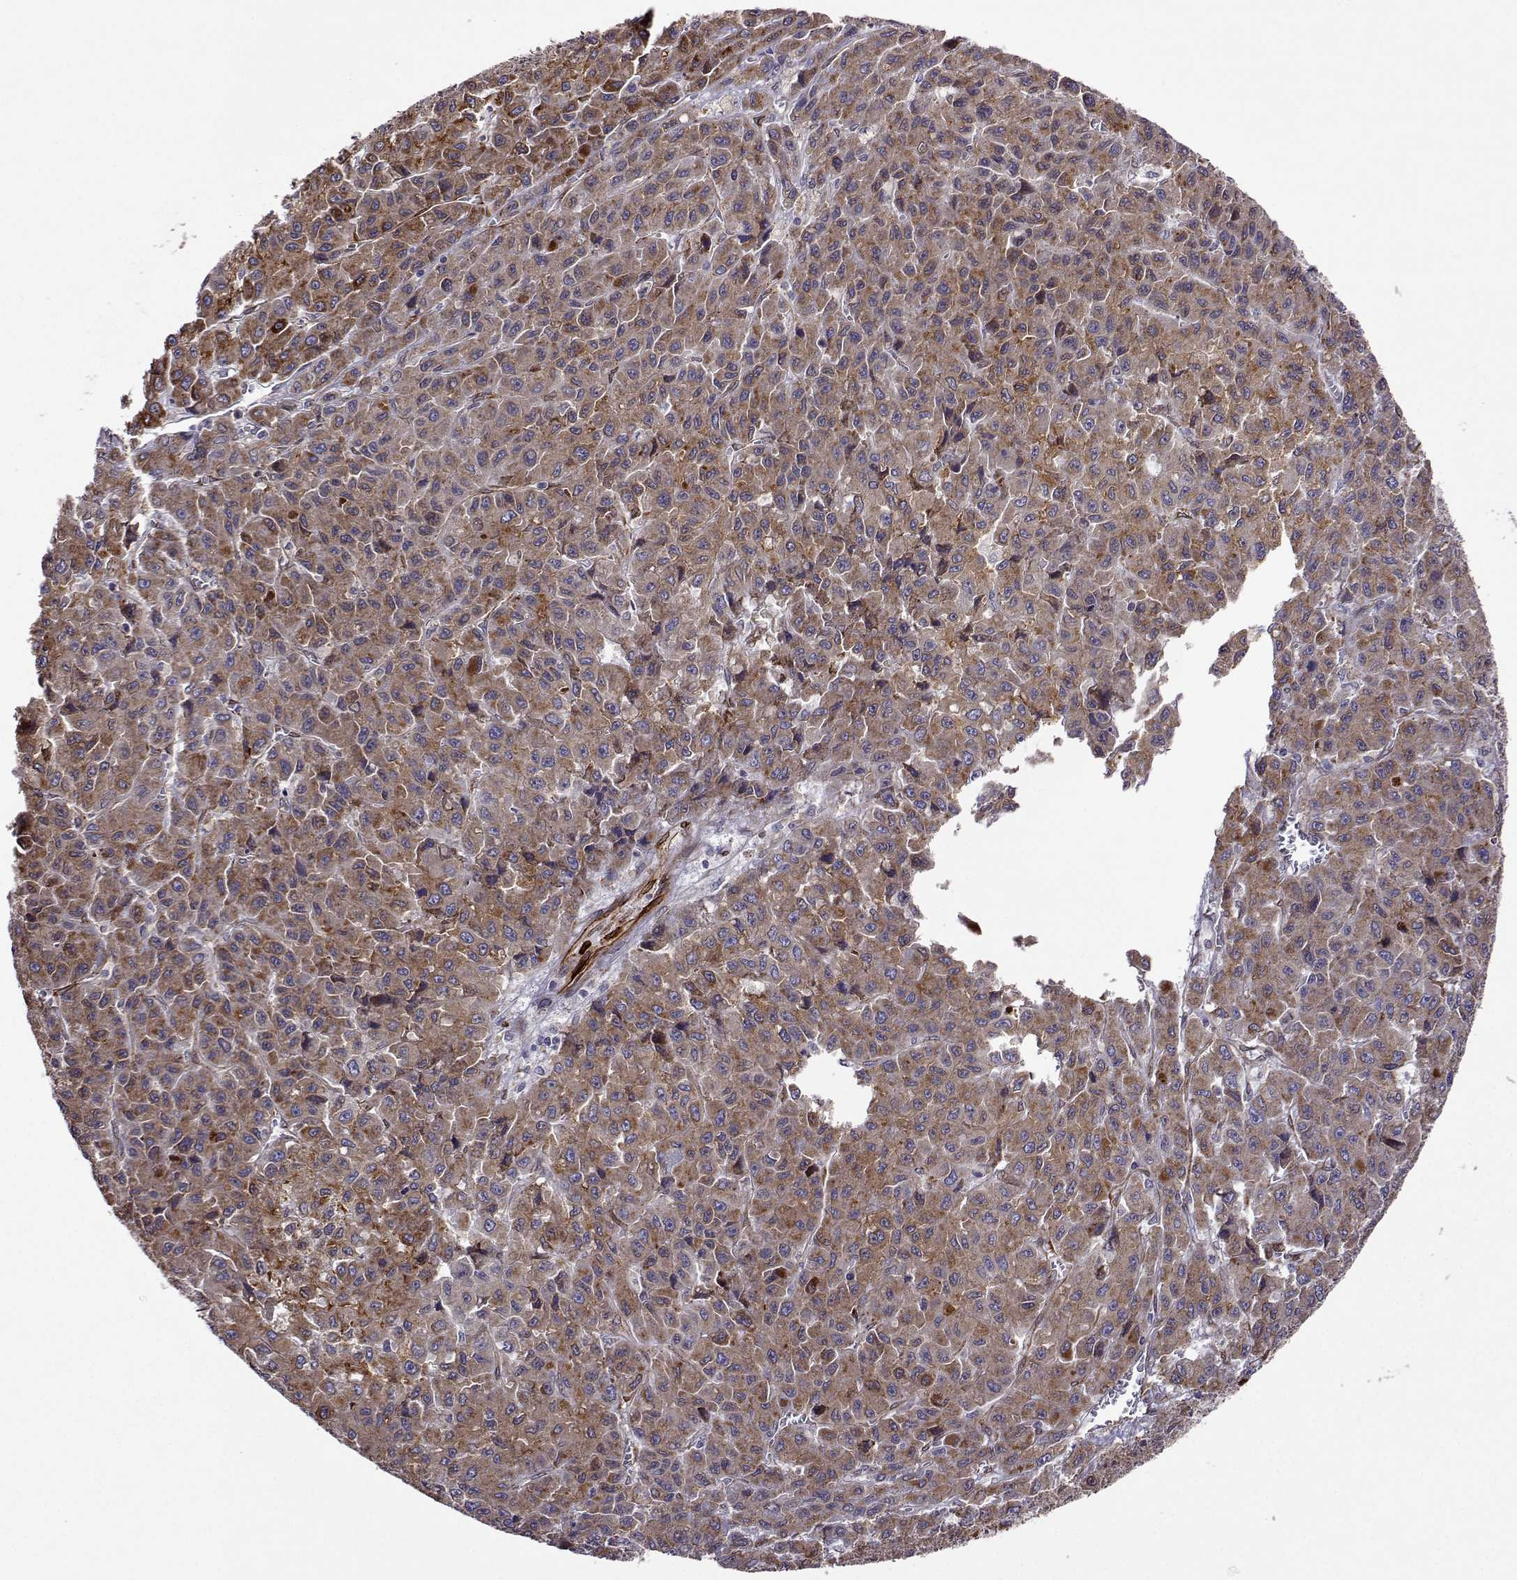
{"staining": {"intensity": "moderate", "quantity": ">75%", "location": "cytoplasmic/membranous"}, "tissue": "liver cancer", "cell_type": "Tumor cells", "image_type": "cancer", "snomed": [{"axis": "morphology", "description": "Carcinoma, Hepatocellular, NOS"}, {"axis": "topography", "description": "Liver"}], "caption": "About >75% of tumor cells in liver cancer (hepatocellular carcinoma) exhibit moderate cytoplasmic/membranous protein staining as visualized by brown immunohistochemical staining.", "gene": "PGRMC2", "patient": {"sex": "male", "age": 70}}